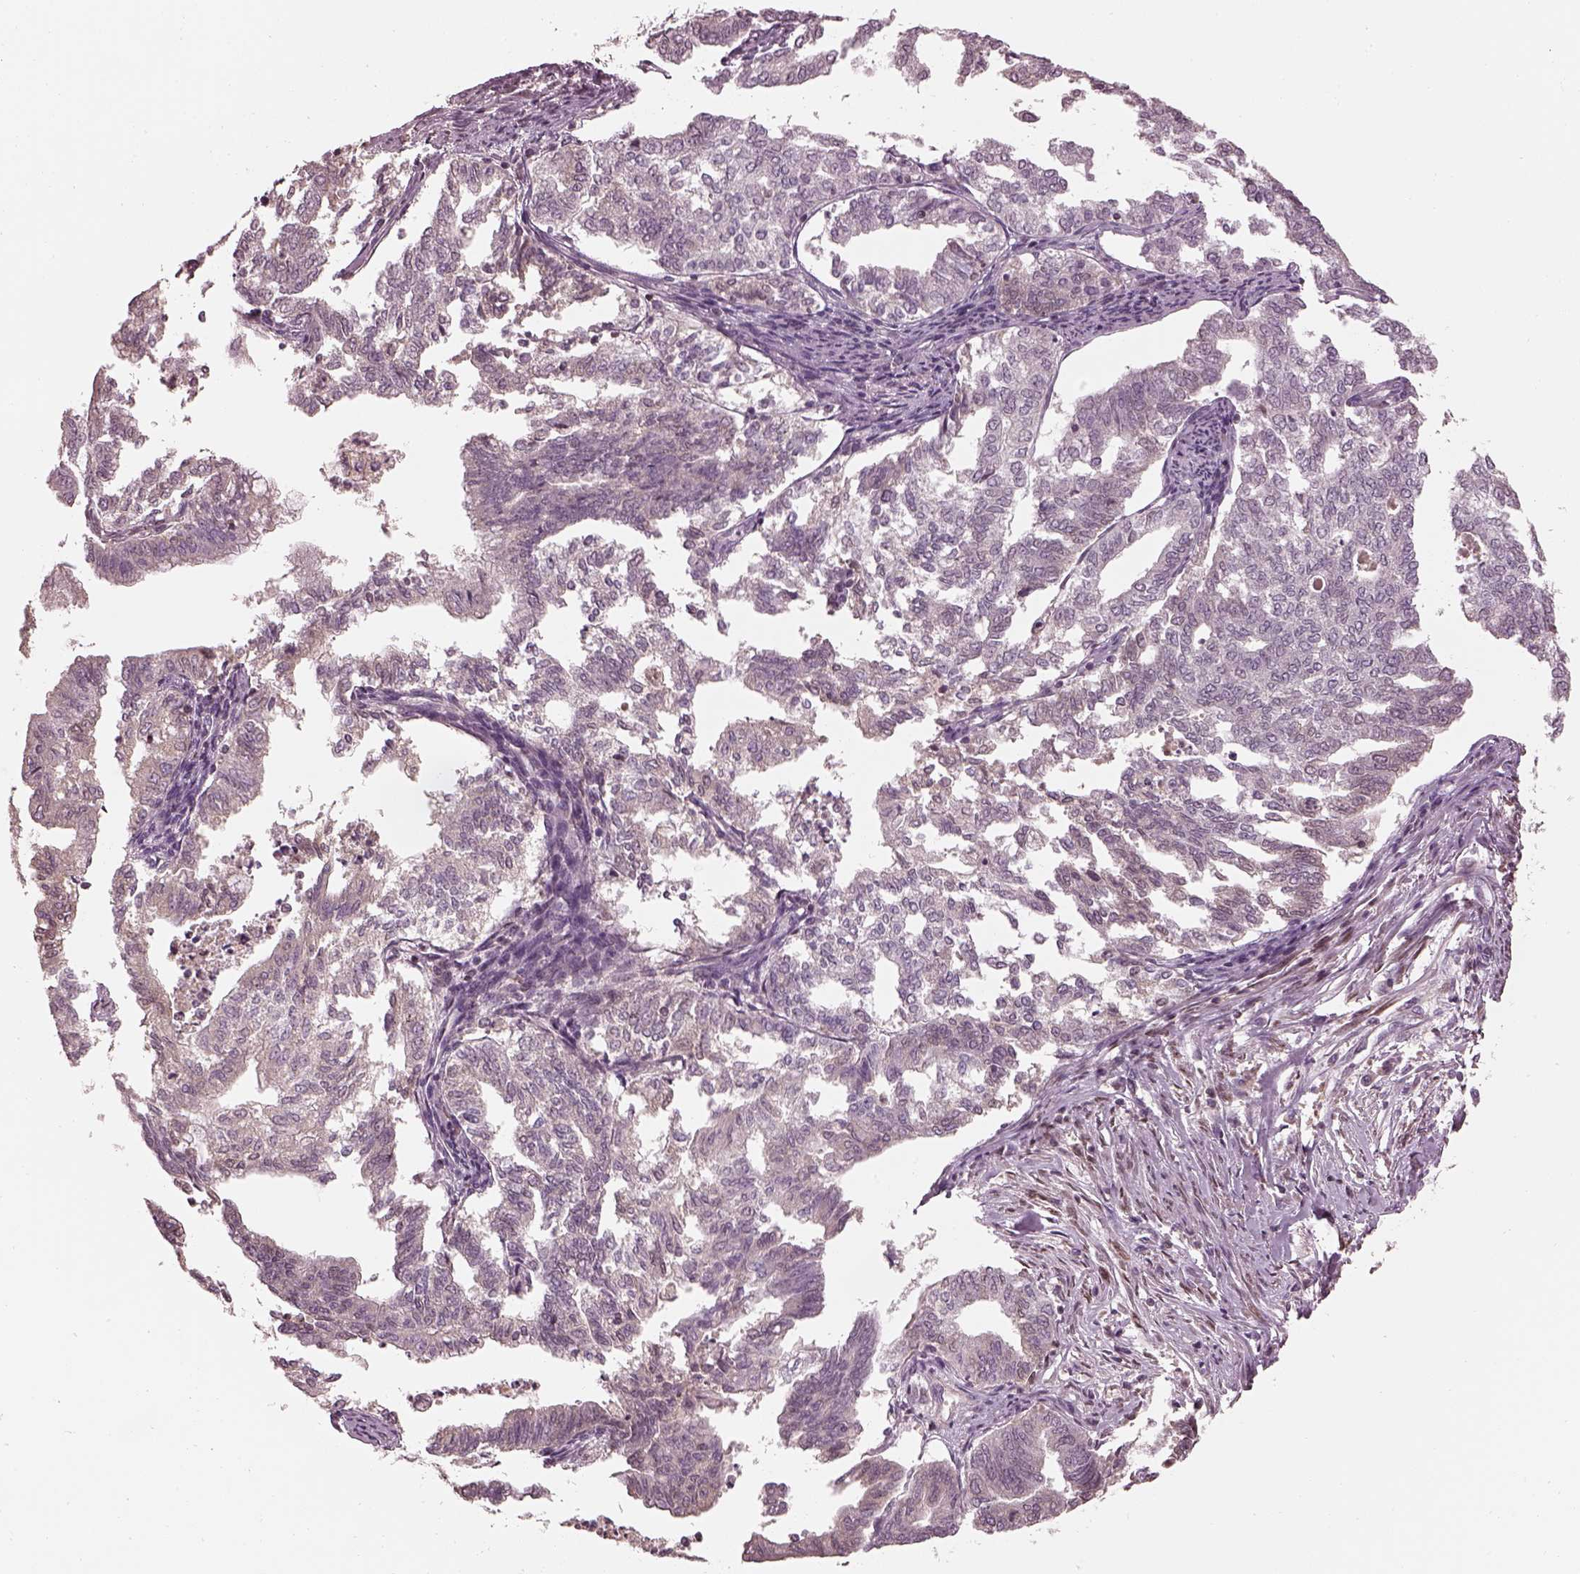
{"staining": {"intensity": "negative", "quantity": "none", "location": "none"}, "tissue": "endometrial cancer", "cell_type": "Tumor cells", "image_type": "cancer", "snomed": [{"axis": "morphology", "description": "Adenocarcinoma, NOS"}, {"axis": "topography", "description": "Endometrium"}], "caption": "This is a histopathology image of IHC staining of endometrial cancer, which shows no positivity in tumor cells. (DAB IHC visualized using brightfield microscopy, high magnification).", "gene": "TLX3", "patient": {"sex": "female", "age": 79}}